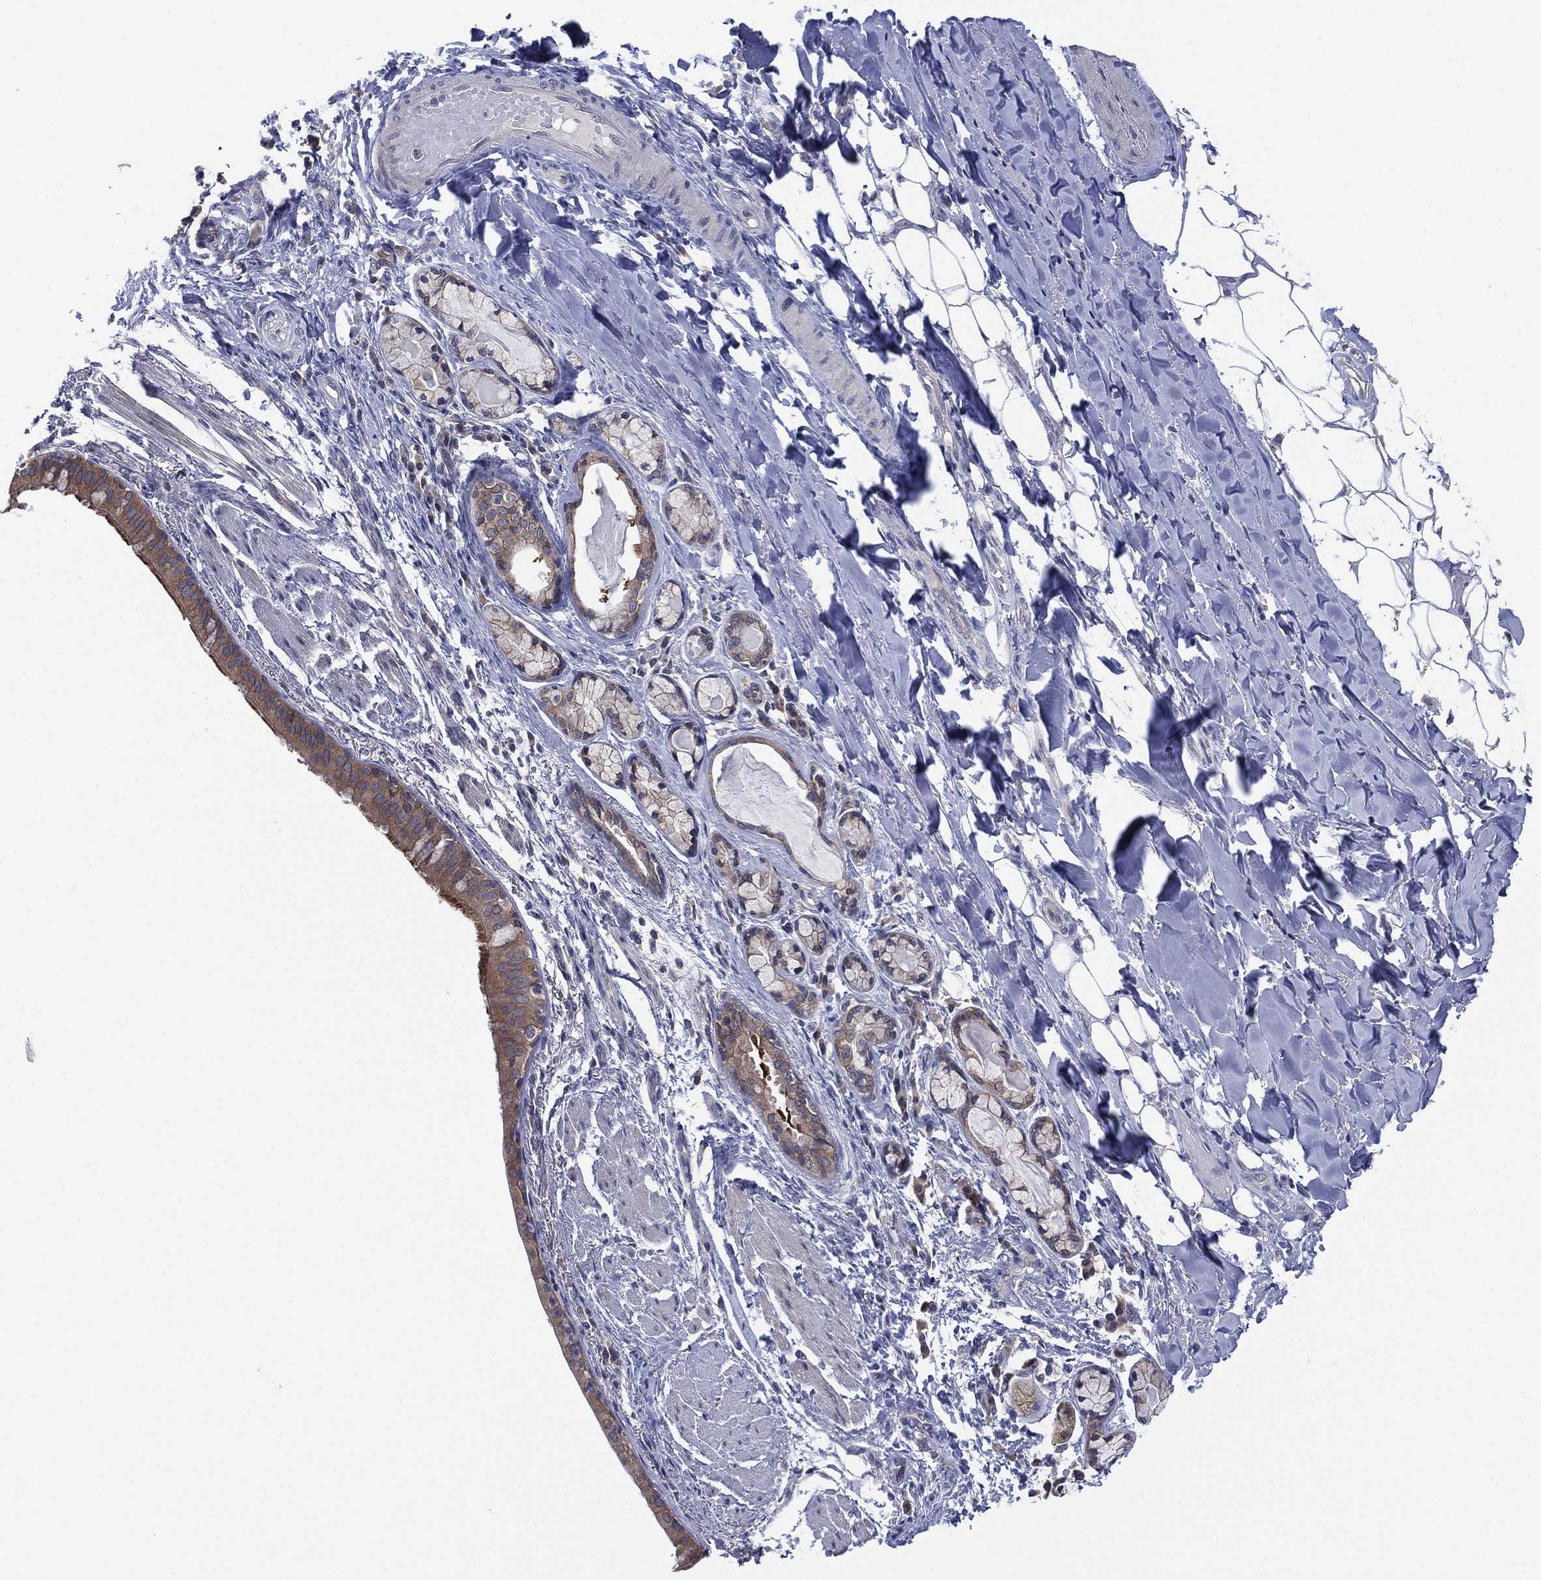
{"staining": {"intensity": "strong", "quantity": "25%-75%", "location": "cytoplasmic/membranous"}, "tissue": "bronchus", "cell_type": "Respiratory epithelial cells", "image_type": "normal", "snomed": [{"axis": "morphology", "description": "Normal tissue, NOS"}, {"axis": "morphology", "description": "Squamous cell carcinoma, NOS"}, {"axis": "topography", "description": "Bronchus"}, {"axis": "topography", "description": "Lung"}], "caption": "A histopathology image showing strong cytoplasmic/membranous expression in about 25%-75% of respiratory epithelial cells in benign bronchus, as visualized by brown immunohistochemical staining.", "gene": "MPP7", "patient": {"sex": "male", "age": 69}}